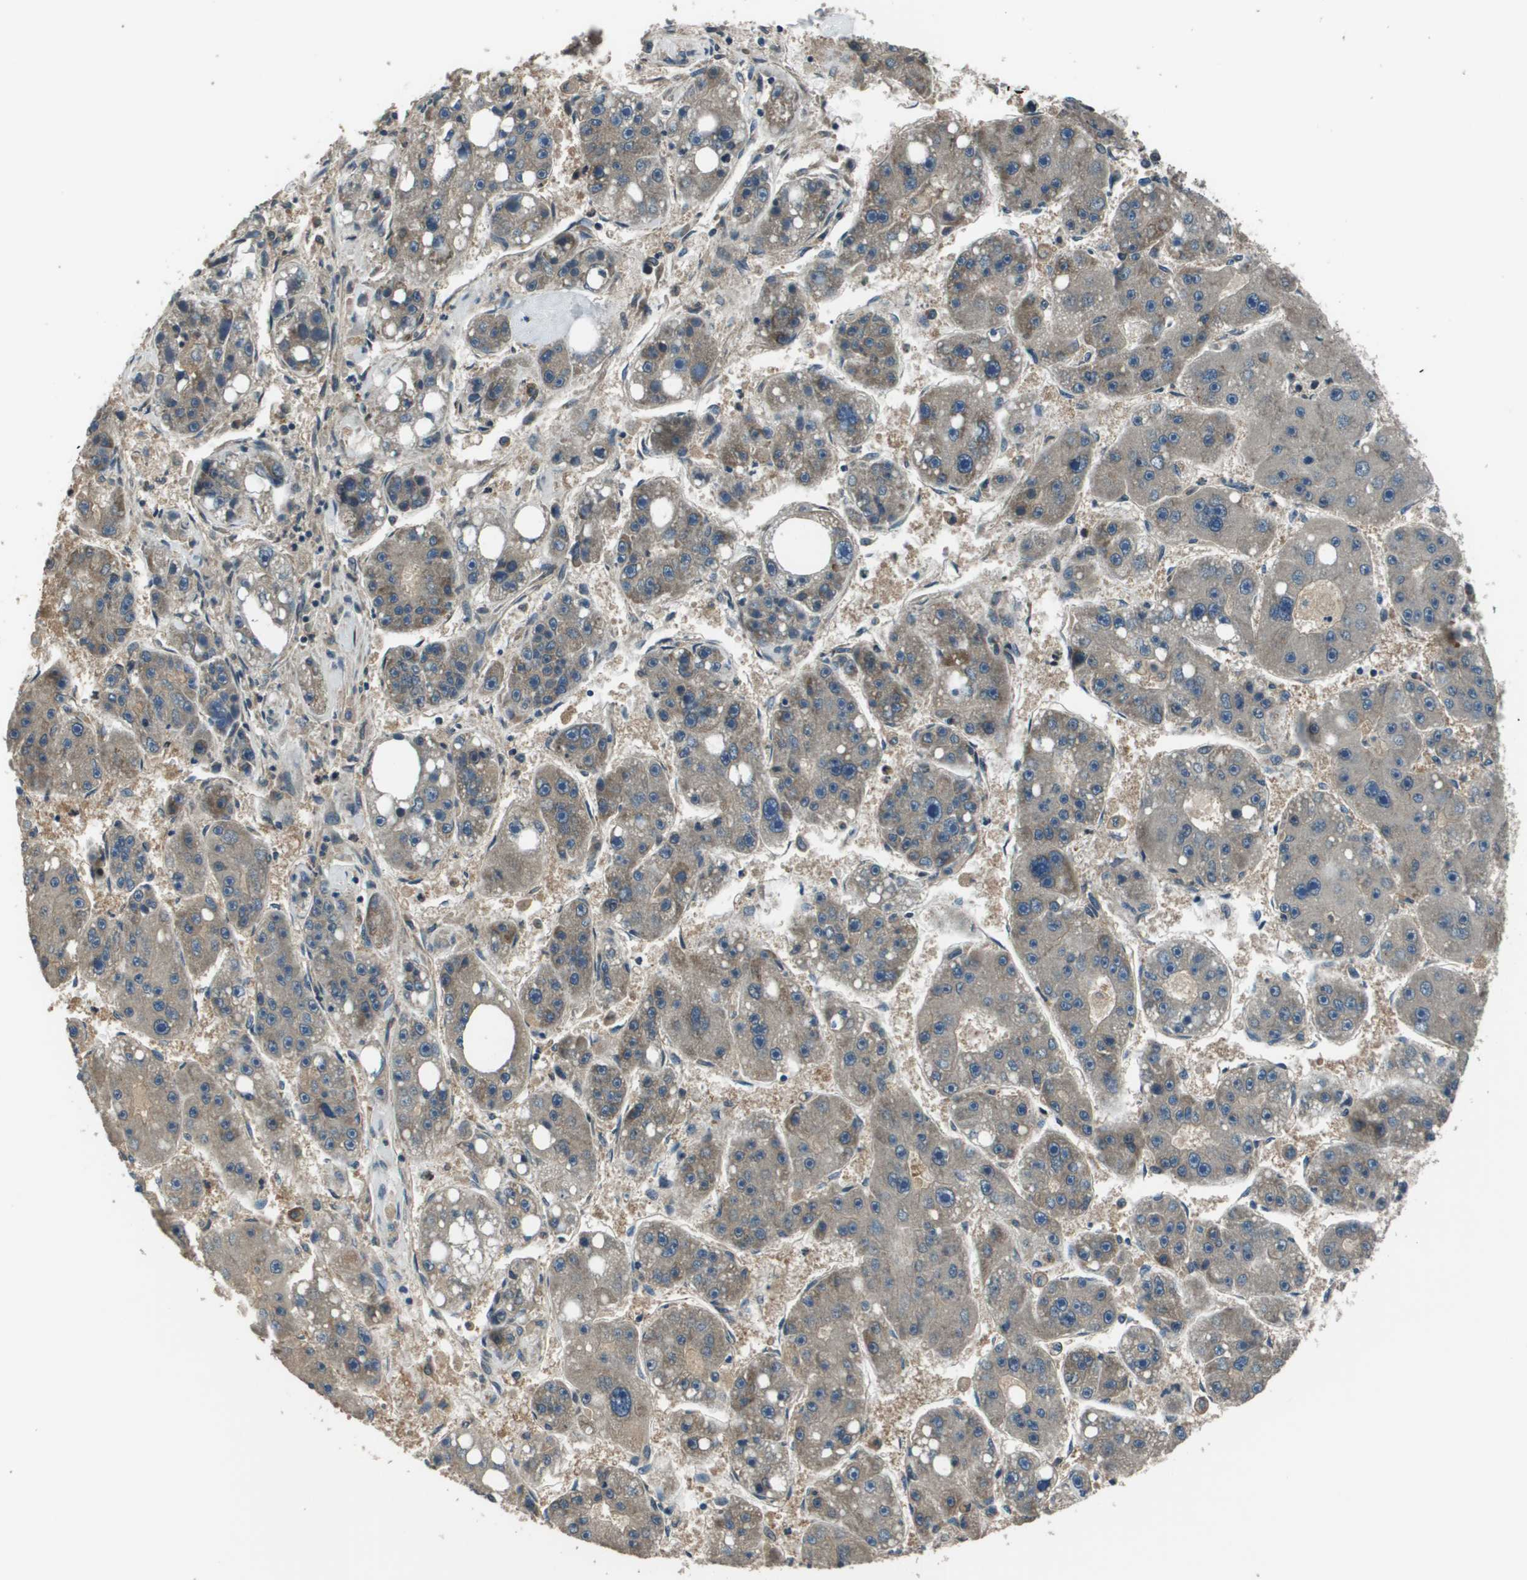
{"staining": {"intensity": "weak", "quantity": "<25%", "location": "cytoplasmic/membranous"}, "tissue": "liver cancer", "cell_type": "Tumor cells", "image_type": "cancer", "snomed": [{"axis": "morphology", "description": "Carcinoma, Hepatocellular, NOS"}, {"axis": "topography", "description": "Liver"}], "caption": "High magnification brightfield microscopy of hepatocellular carcinoma (liver) stained with DAB (brown) and counterstained with hematoxylin (blue): tumor cells show no significant staining. Nuclei are stained in blue.", "gene": "ARHGEF11", "patient": {"sex": "female", "age": 61}}